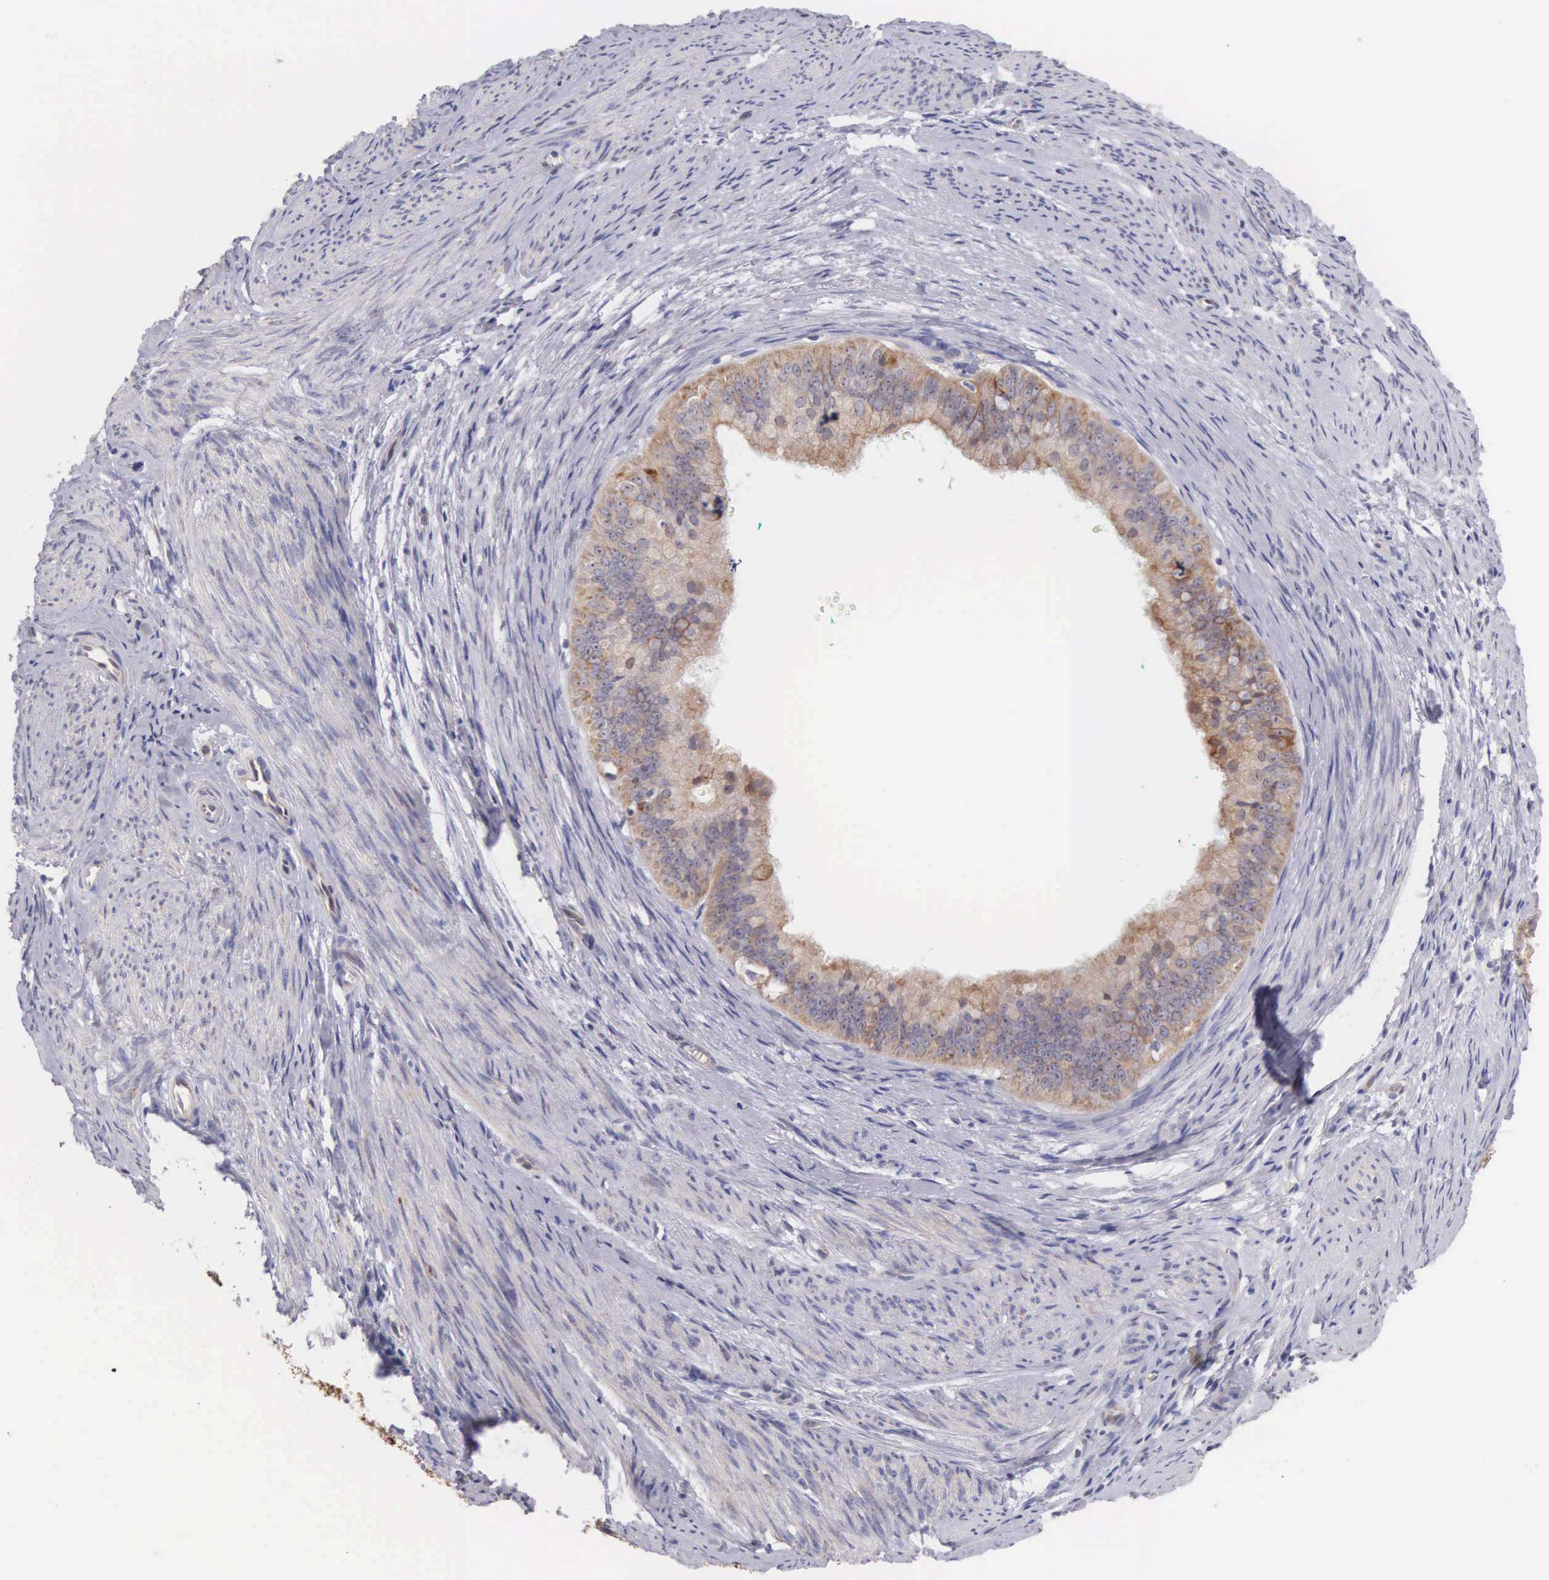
{"staining": {"intensity": "moderate", "quantity": "25%-75%", "location": "cytoplasmic/membranous"}, "tissue": "endometrial cancer", "cell_type": "Tumor cells", "image_type": "cancer", "snomed": [{"axis": "morphology", "description": "Adenocarcinoma, NOS"}, {"axis": "topography", "description": "Endometrium"}], "caption": "Protein staining reveals moderate cytoplasmic/membranous expression in approximately 25%-75% of tumor cells in endometrial adenocarcinoma.", "gene": "PIR", "patient": {"sex": "female", "age": 76}}